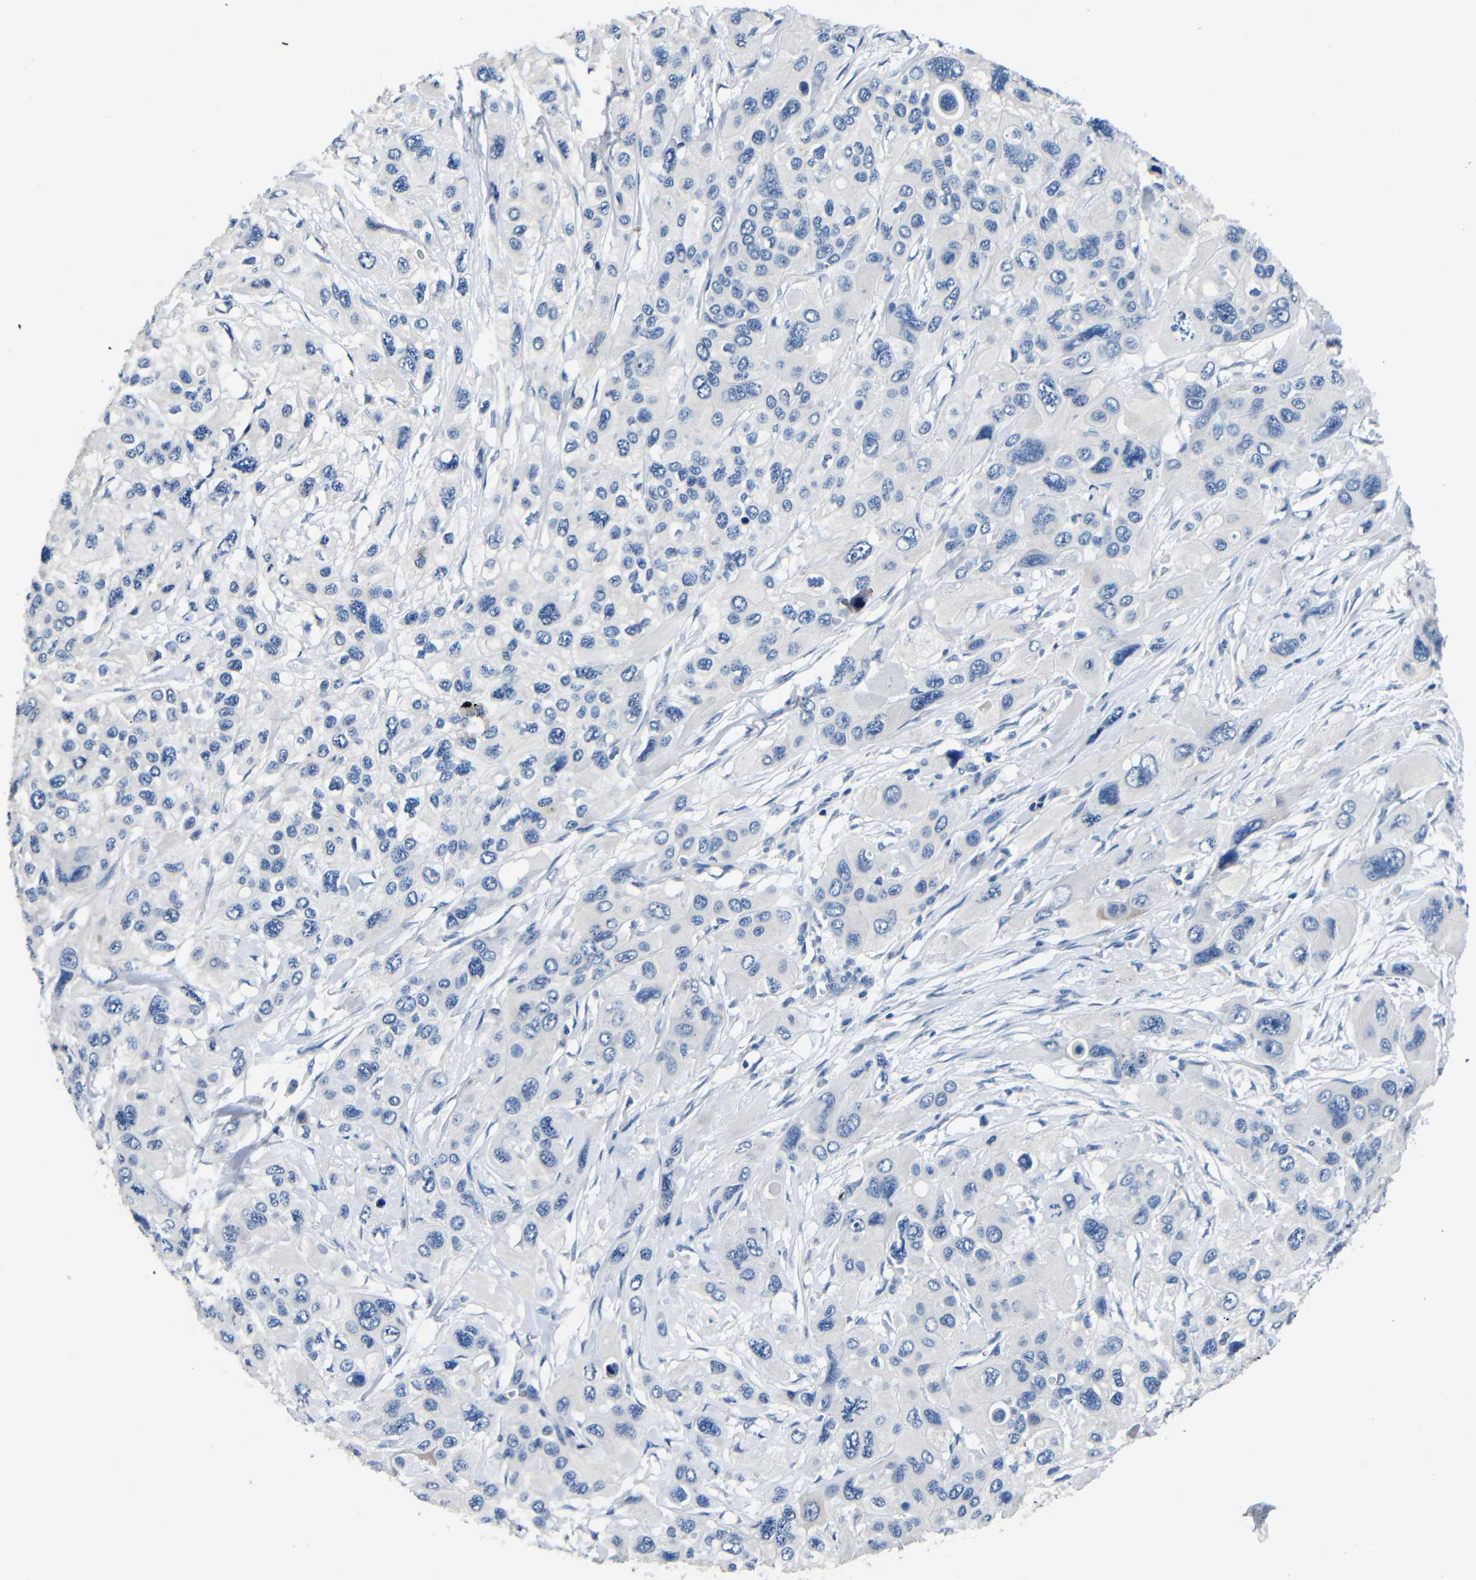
{"staining": {"intensity": "negative", "quantity": "none", "location": "none"}, "tissue": "pancreatic cancer", "cell_type": "Tumor cells", "image_type": "cancer", "snomed": [{"axis": "morphology", "description": "Adenocarcinoma, NOS"}, {"axis": "topography", "description": "Pancreas"}], "caption": "Photomicrograph shows no significant protein staining in tumor cells of pancreatic cancer.", "gene": "TNFAIP1", "patient": {"sex": "male", "age": 73}}